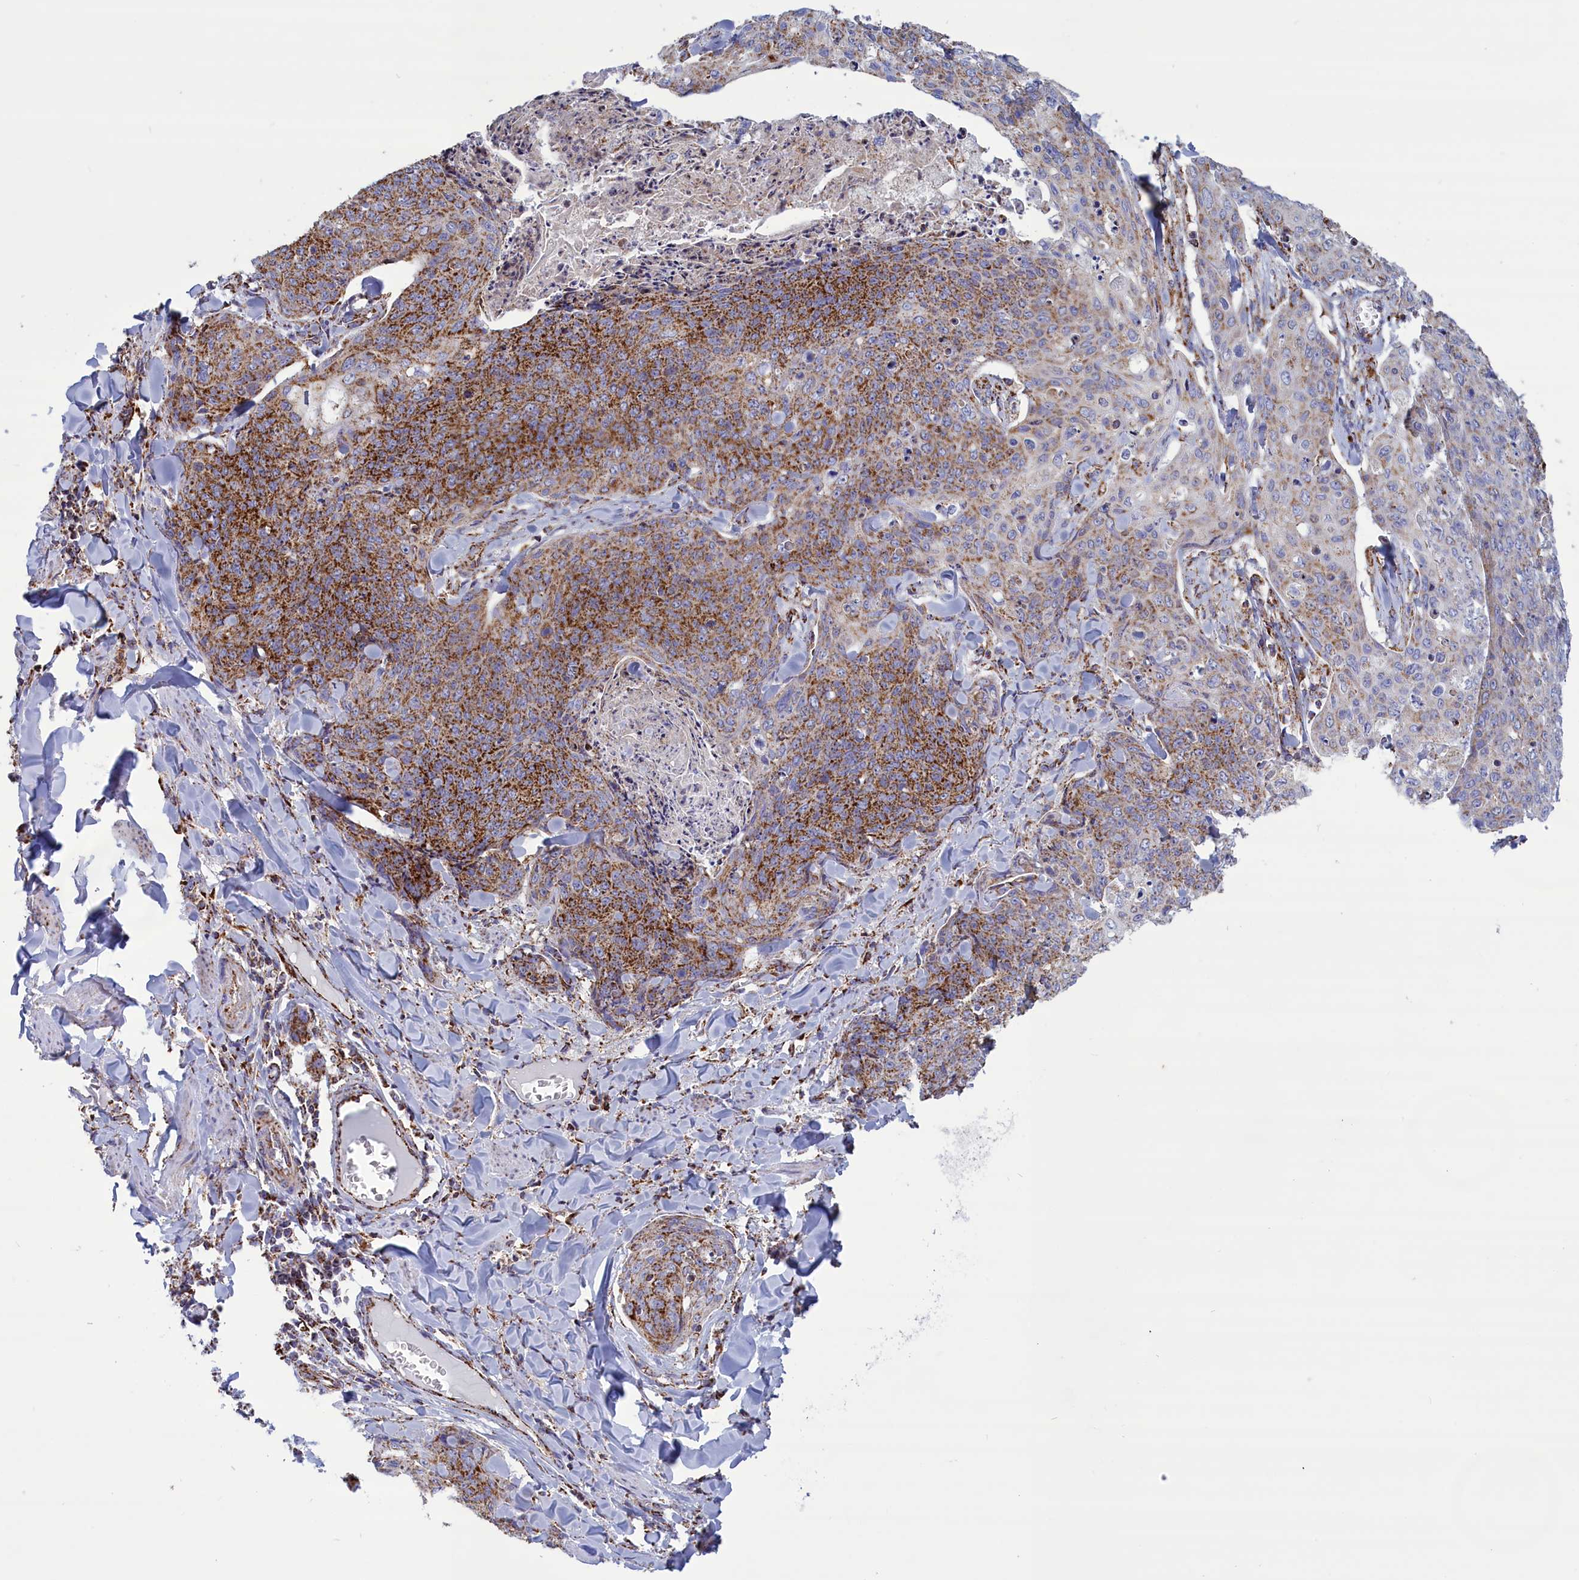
{"staining": {"intensity": "strong", "quantity": "25%-75%", "location": "cytoplasmic/membranous"}, "tissue": "skin cancer", "cell_type": "Tumor cells", "image_type": "cancer", "snomed": [{"axis": "morphology", "description": "Squamous cell carcinoma, NOS"}, {"axis": "topography", "description": "Skin"}, {"axis": "topography", "description": "Vulva"}], "caption": "IHC micrograph of human skin squamous cell carcinoma stained for a protein (brown), which exhibits high levels of strong cytoplasmic/membranous positivity in approximately 25%-75% of tumor cells.", "gene": "ISOC2", "patient": {"sex": "female", "age": 85}}